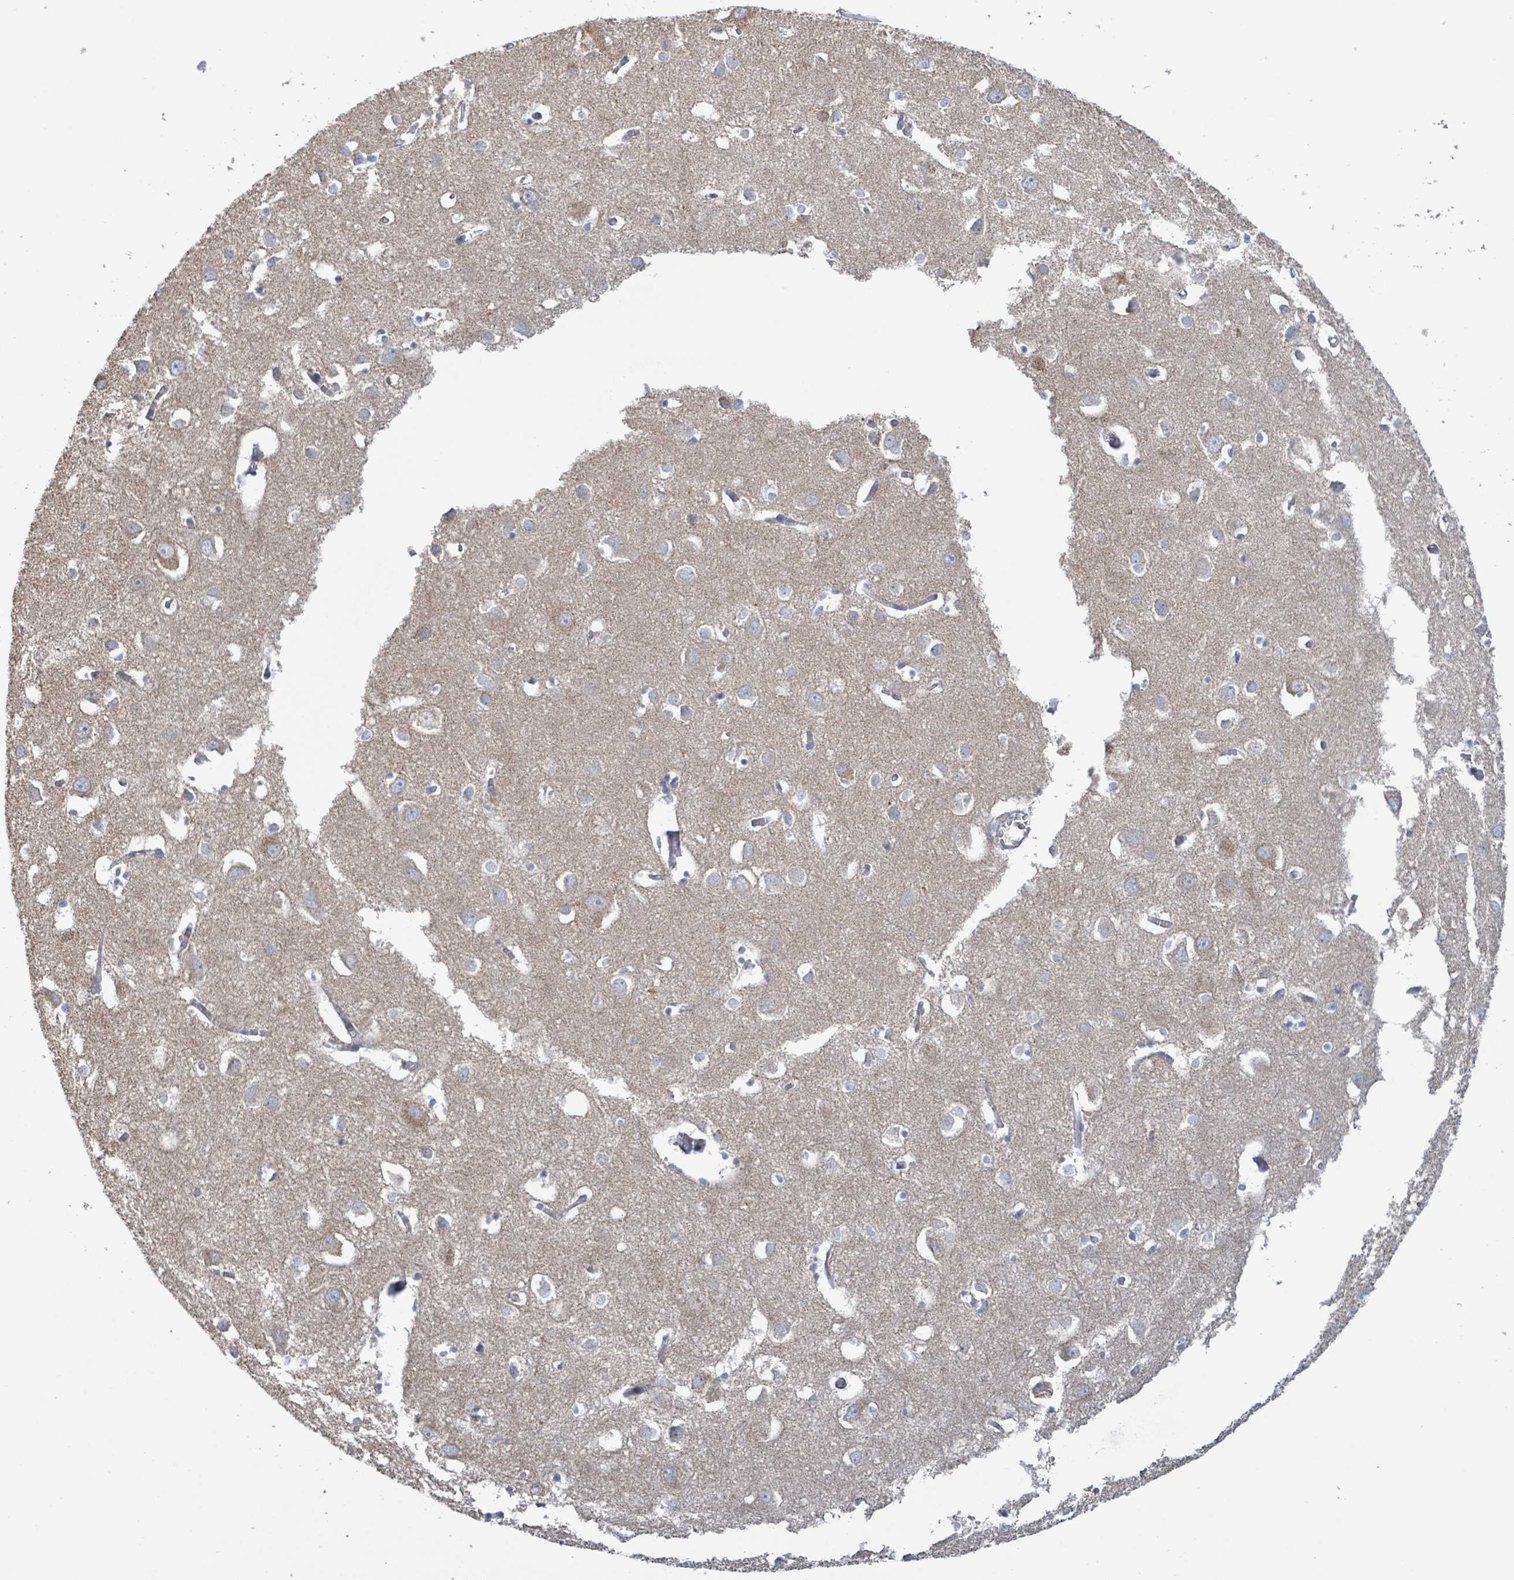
{"staining": {"intensity": "negative", "quantity": "none", "location": "none"}, "tissue": "cerebral cortex", "cell_type": "Endothelial cells", "image_type": "normal", "snomed": [{"axis": "morphology", "description": "Normal tissue, NOS"}, {"axis": "topography", "description": "Cerebral cortex"}], "caption": "The immunohistochemistry photomicrograph has no significant staining in endothelial cells of cerebral cortex.", "gene": "AKR1C4", "patient": {"sex": "male", "age": 70}}